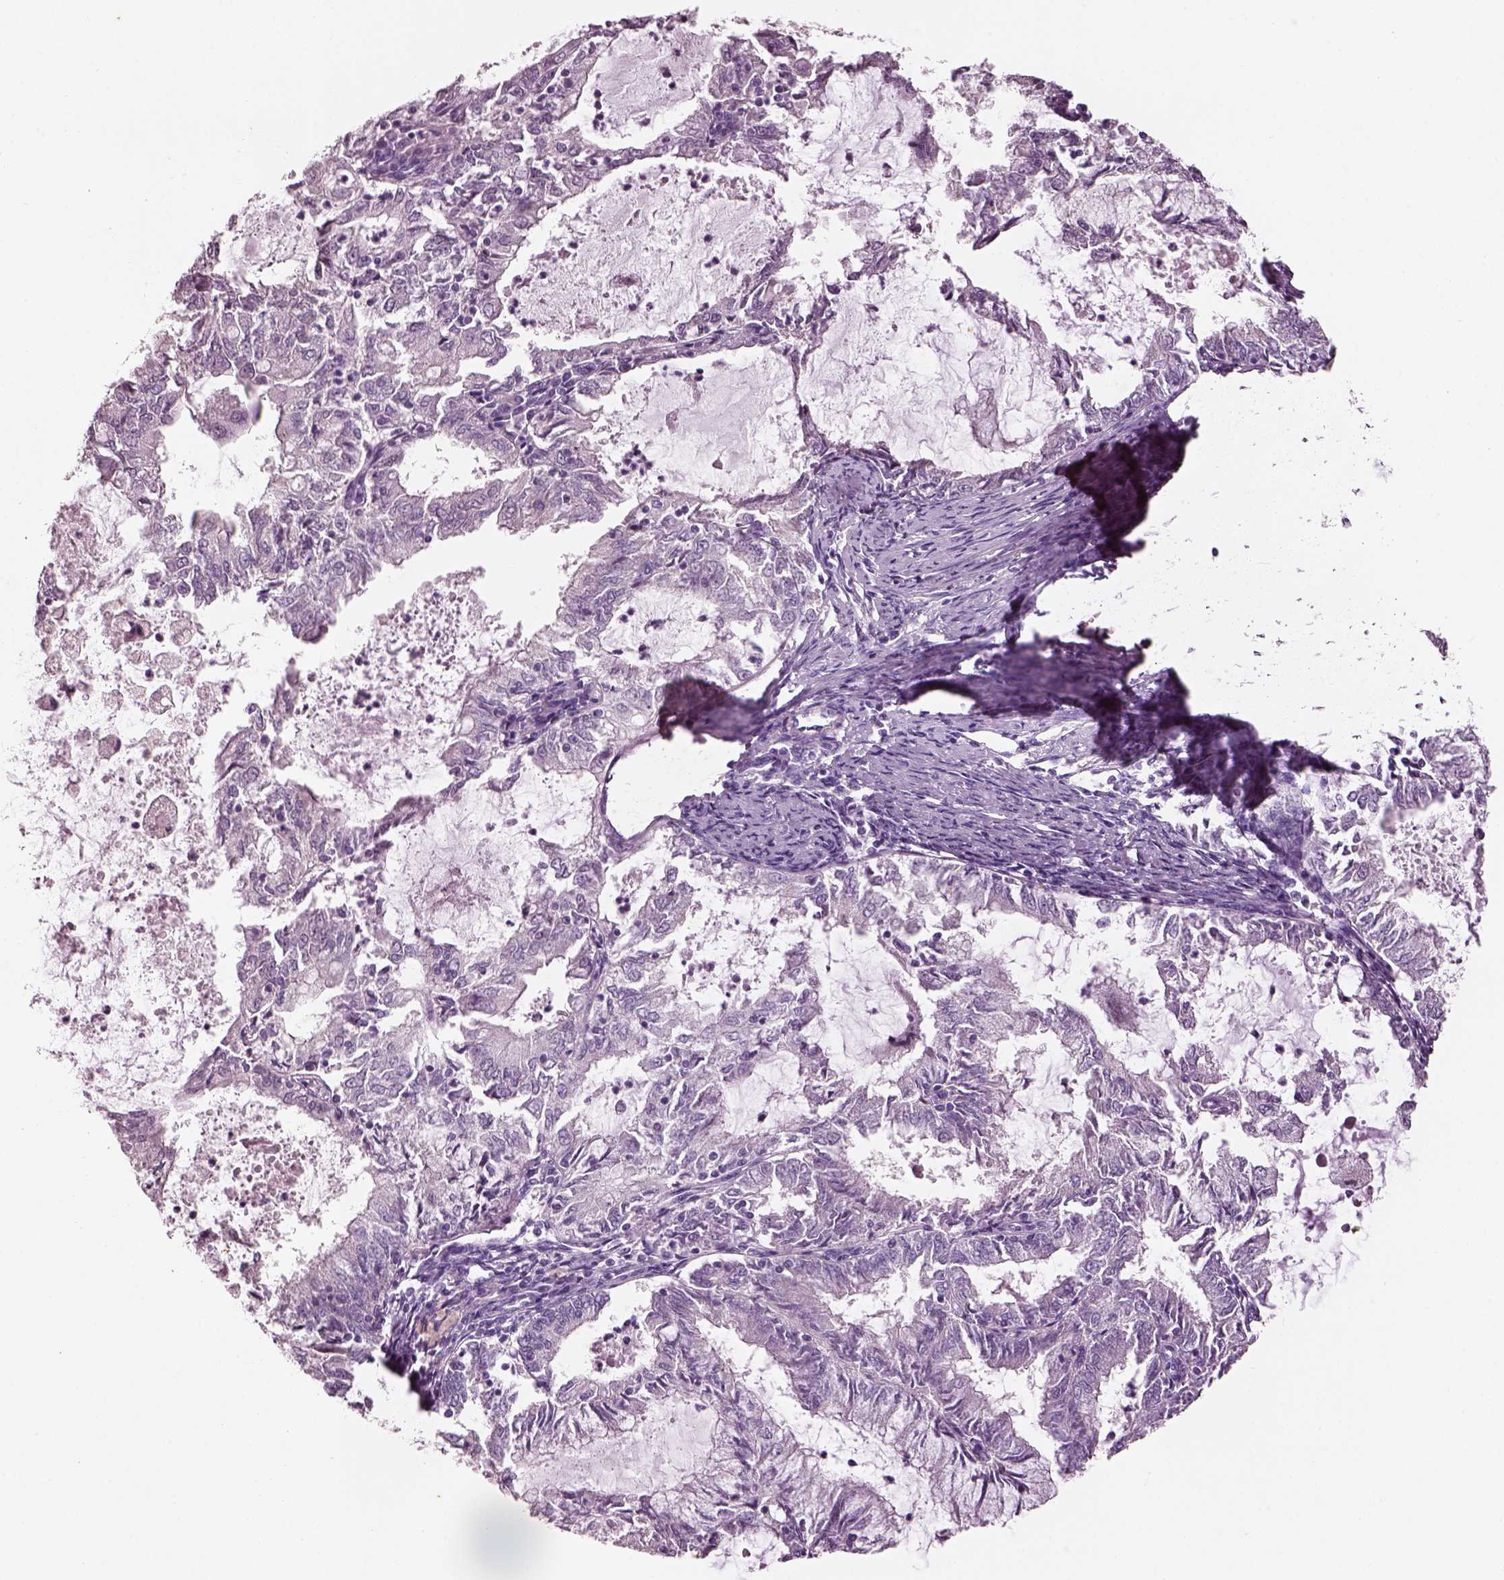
{"staining": {"intensity": "negative", "quantity": "none", "location": "none"}, "tissue": "endometrial cancer", "cell_type": "Tumor cells", "image_type": "cancer", "snomed": [{"axis": "morphology", "description": "Adenocarcinoma, NOS"}, {"axis": "topography", "description": "Endometrium"}], "caption": "Immunohistochemistry image of human adenocarcinoma (endometrial) stained for a protein (brown), which exhibits no positivity in tumor cells.", "gene": "ELSPBP1", "patient": {"sex": "female", "age": 57}}